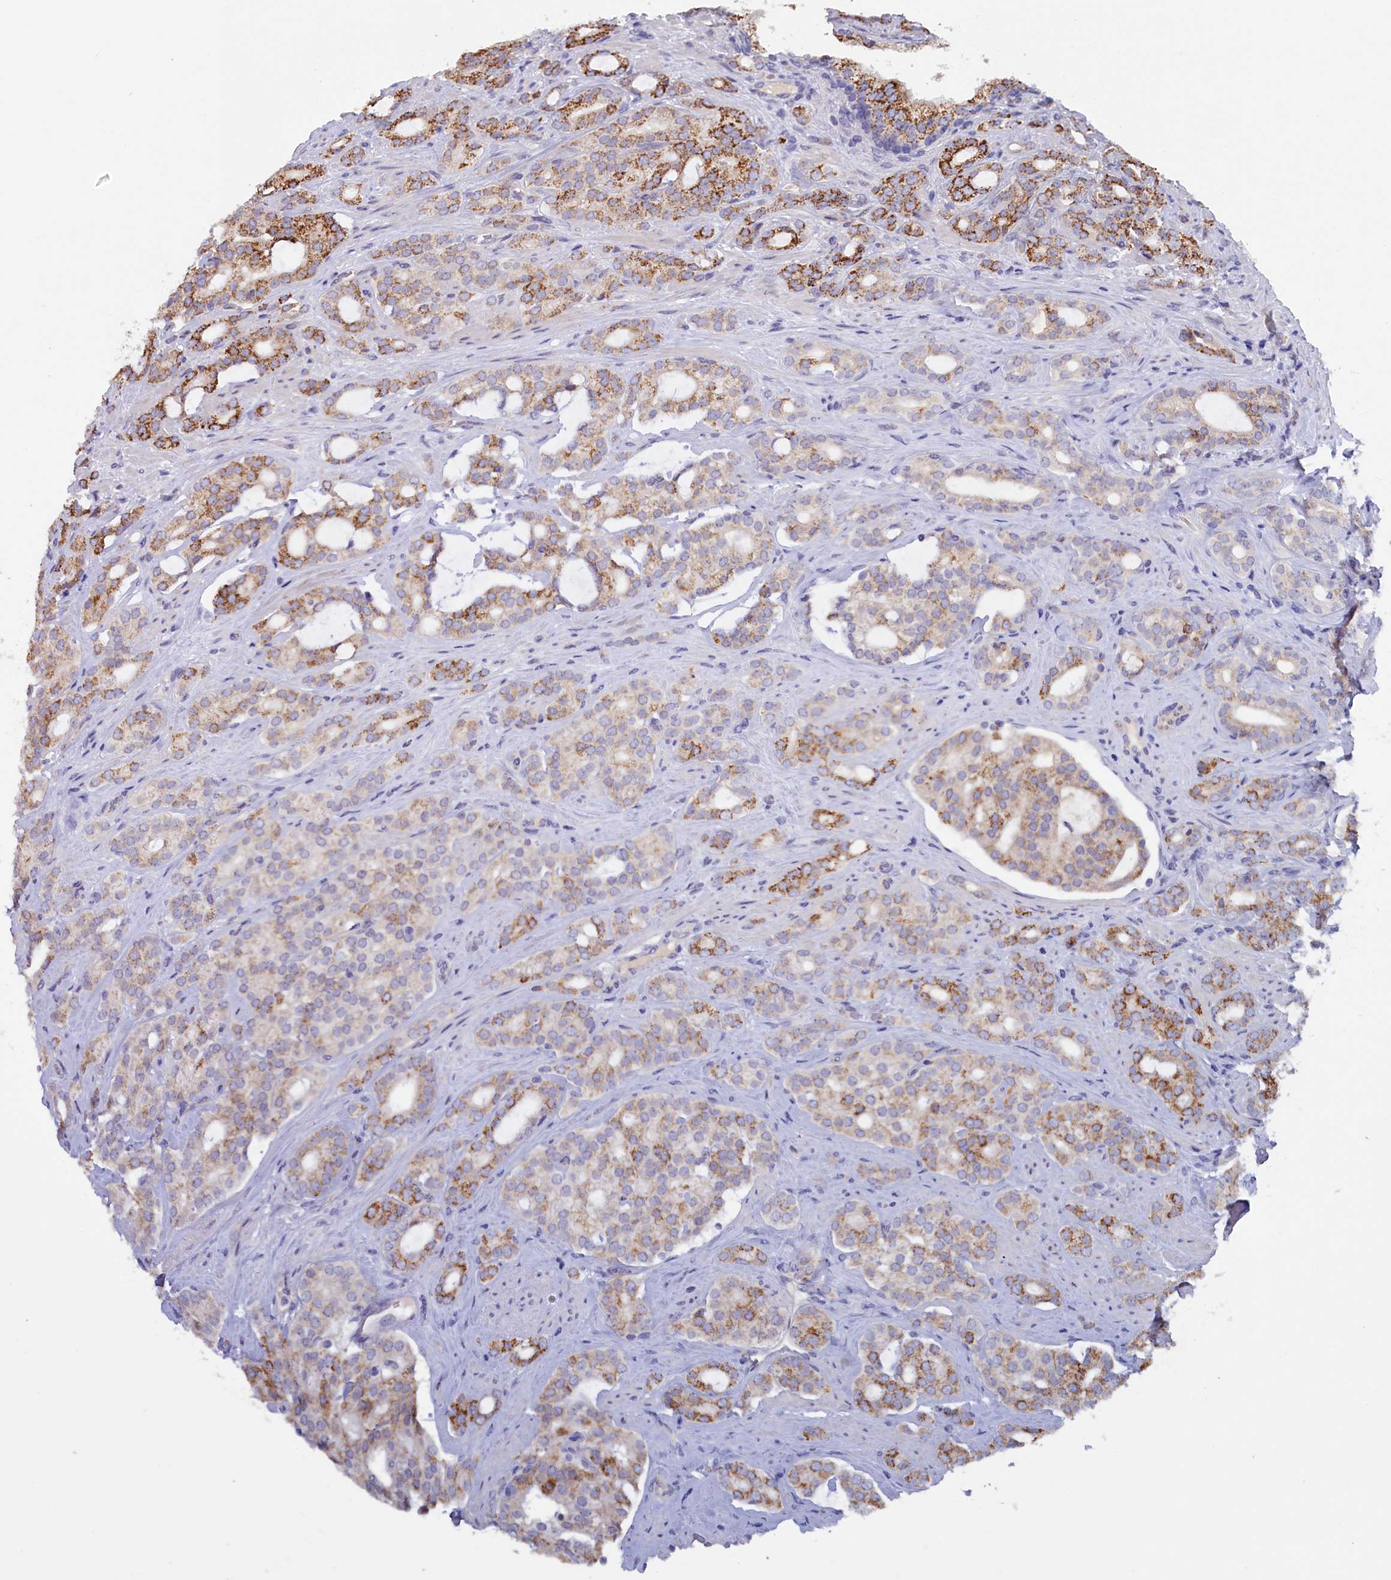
{"staining": {"intensity": "moderate", "quantity": "25%-75%", "location": "cytoplasmic/membranous"}, "tissue": "prostate cancer", "cell_type": "Tumor cells", "image_type": "cancer", "snomed": [{"axis": "morphology", "description": "Adenocarcinoma, High grade"}, {"axis": "topography", "description": "Prostate"}], "caption": "This is an image of IHC staining of prostate high-grade adenocarcinoma, which shows moderate expression in the cytoplasmic/membranous of tumor cells.", "gene": "ZSWIM4", "patient": {"sex": "male", "age": 63}}